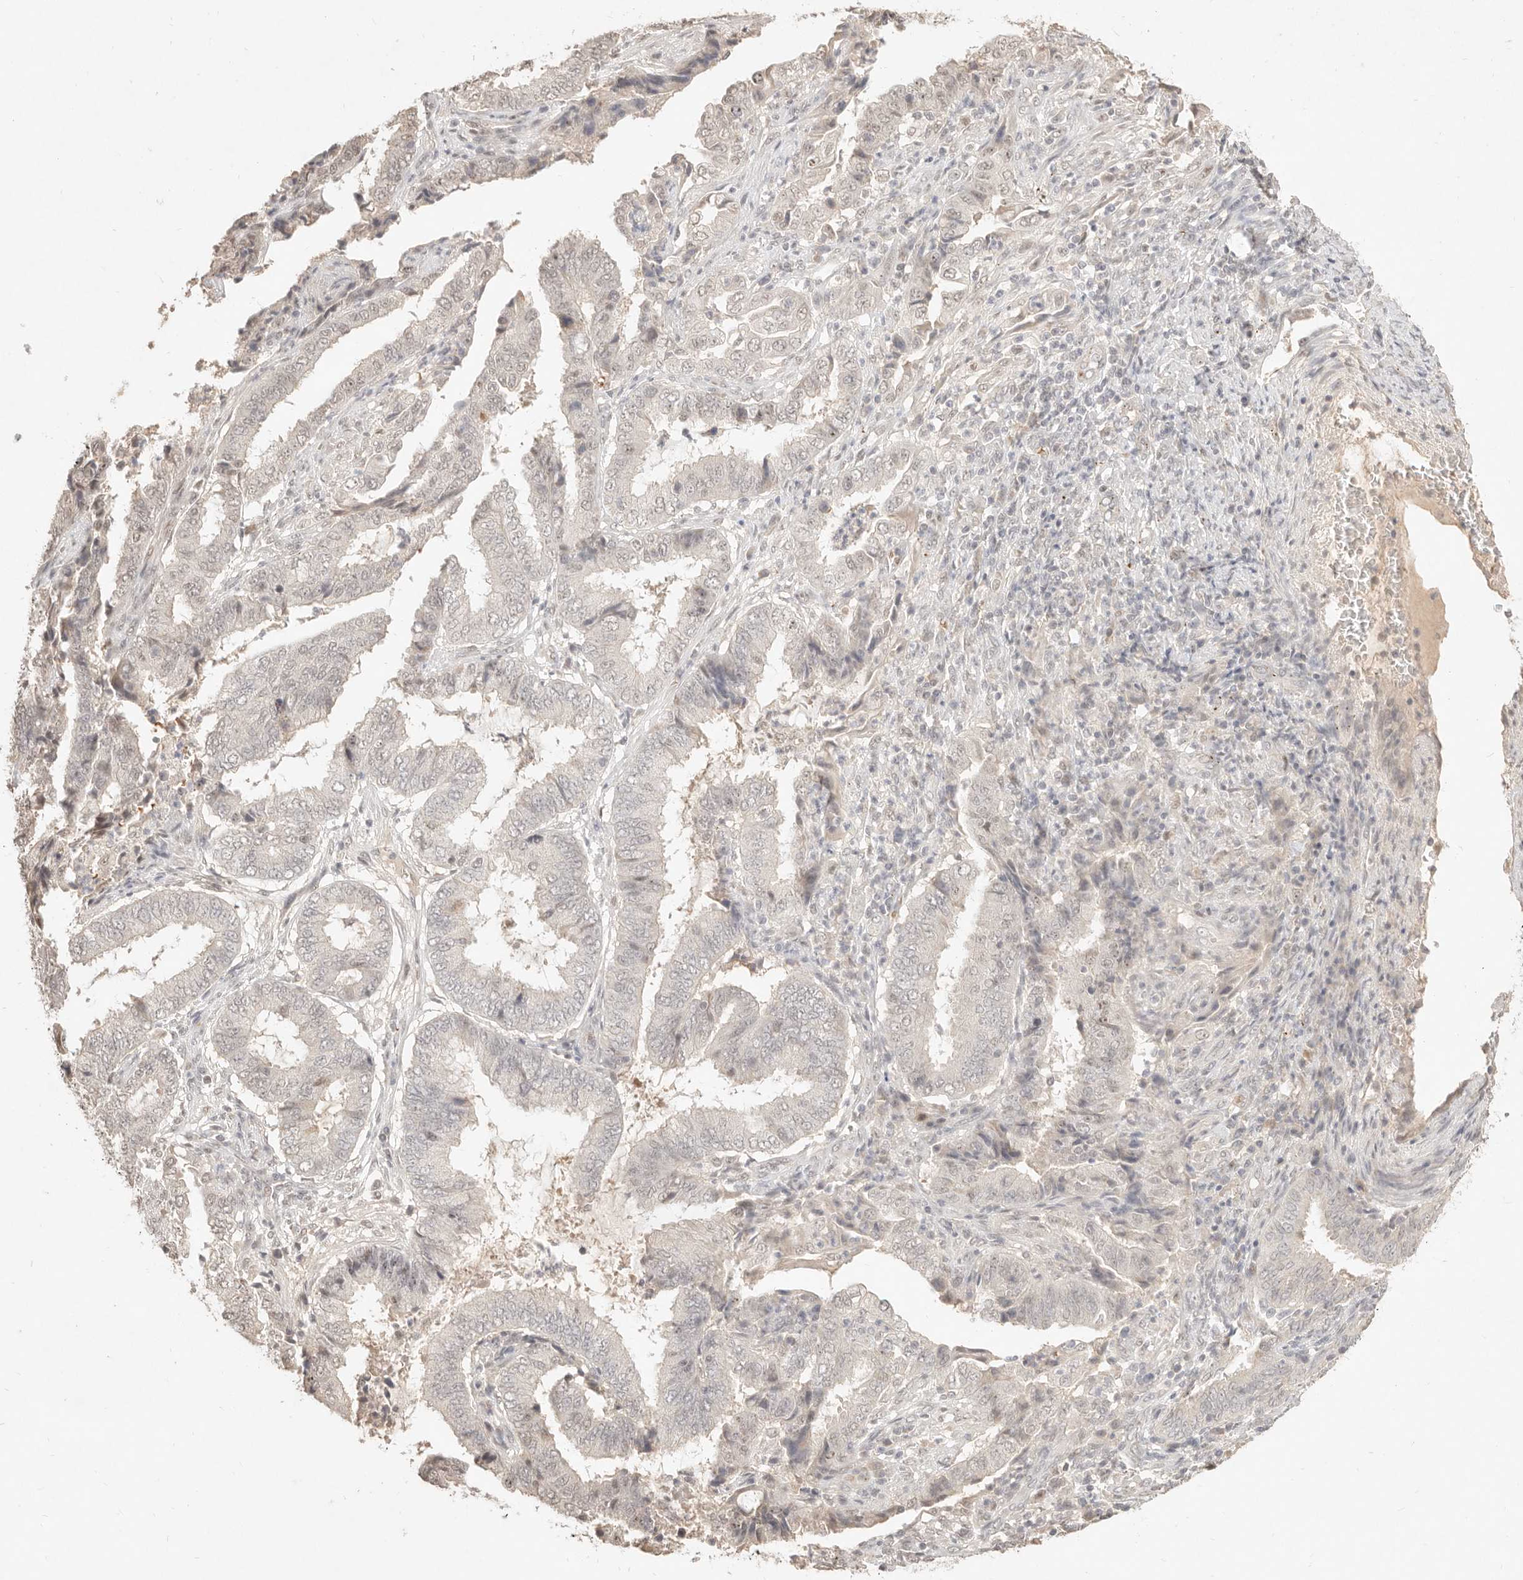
{"staining": {"intensity": "weak", "quantity": "25%-75%", "location": "nuclear"}, "tissue": "endometrial cancer", "cell_type": "Tumor cells", "image_type": "cancer", "snomed": [{"axis": "morphology", "description": "Adenocarcinoma, NOS"}, {"axis": "topography", "description": "Endometrium"}], "caption": "A brown stain highlights weak nuclear expression of a protein in endometrial adenocarcinoma tumor cells.", "gene": "MEP1A", "patient": {"sex": "female", "age": 51}}